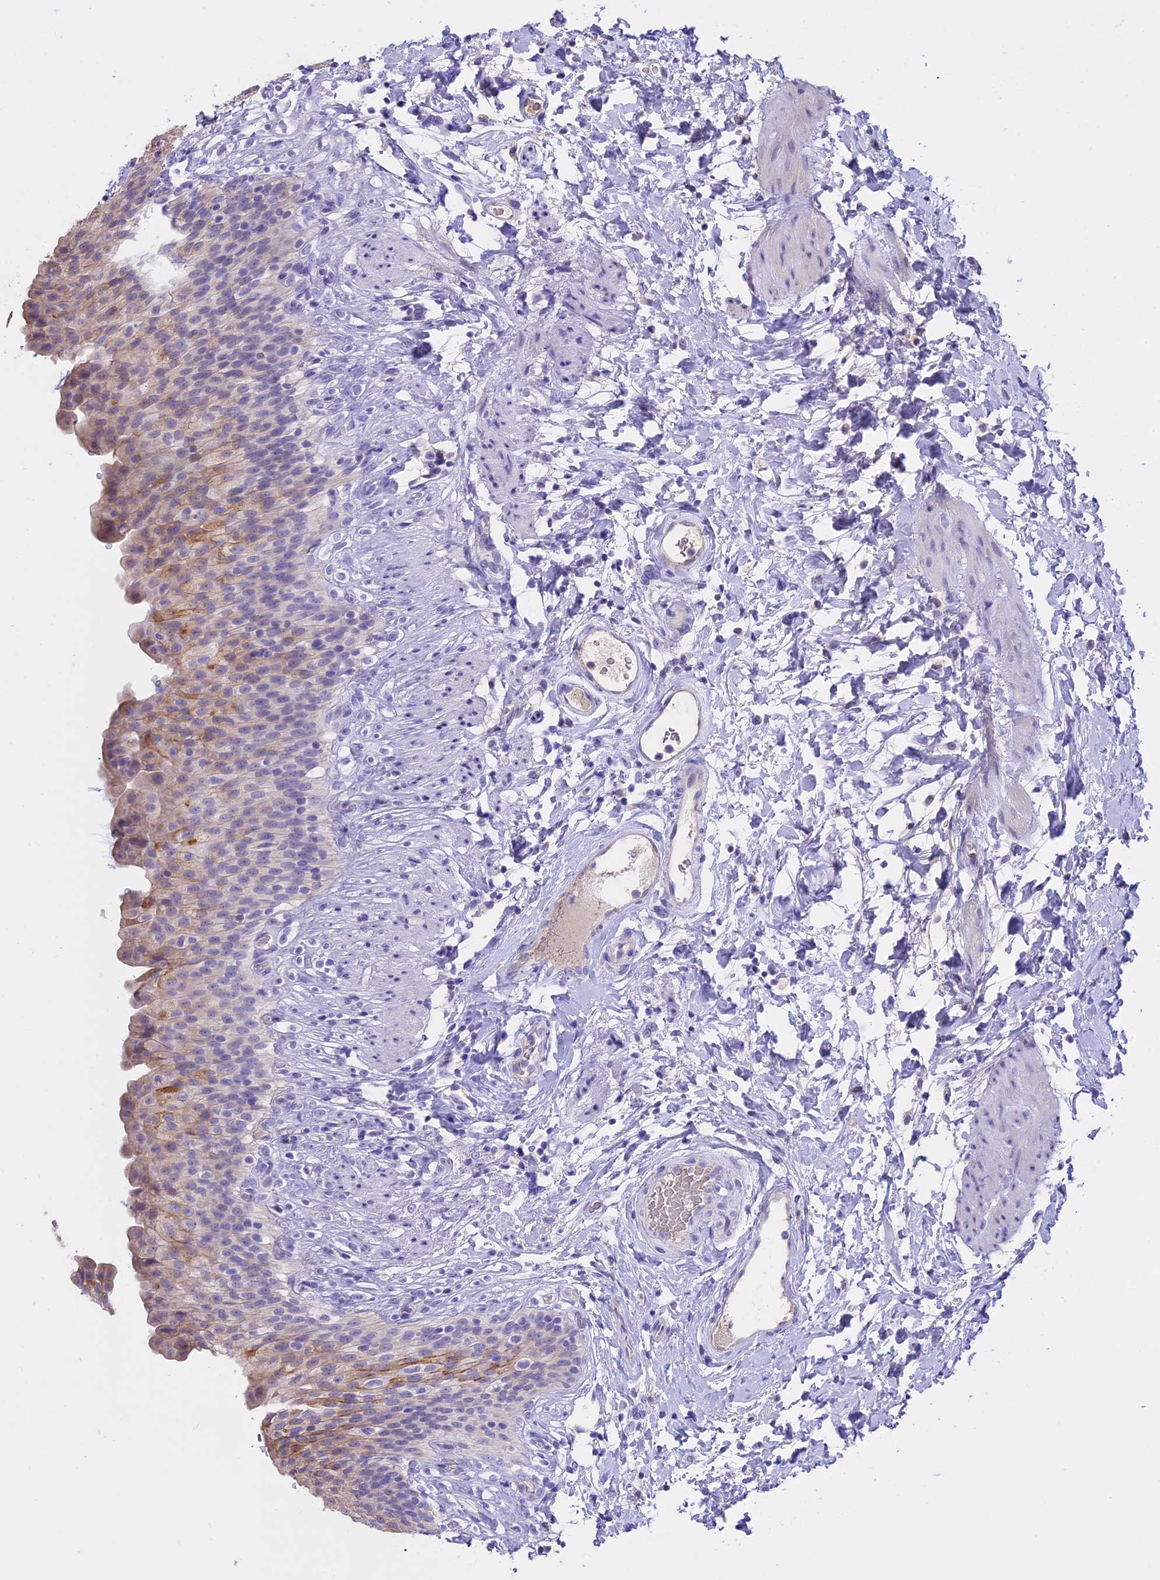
{"staining": {"intensity": "weak", "quantity": "<25%", "location": "cytoplasmic/membranous"}, "tissue": "urinary bladder", "cell_type": "Urothelial cells", "image_type": "normal", "snomed": [{"axis": "morphology", "description": "Normal tissue, NOS"}, {"axis": "topography", "description": "Urinary bladder"}], "caption": "High magnification brightfield microscopy of normal urinary bladder stained with DAB (brown) and counterstained with hematoxylin (blue): urothelial cells show no significant staining.", "gene": "WFDC2", "patient": {"sex": "female", "age": 79}}